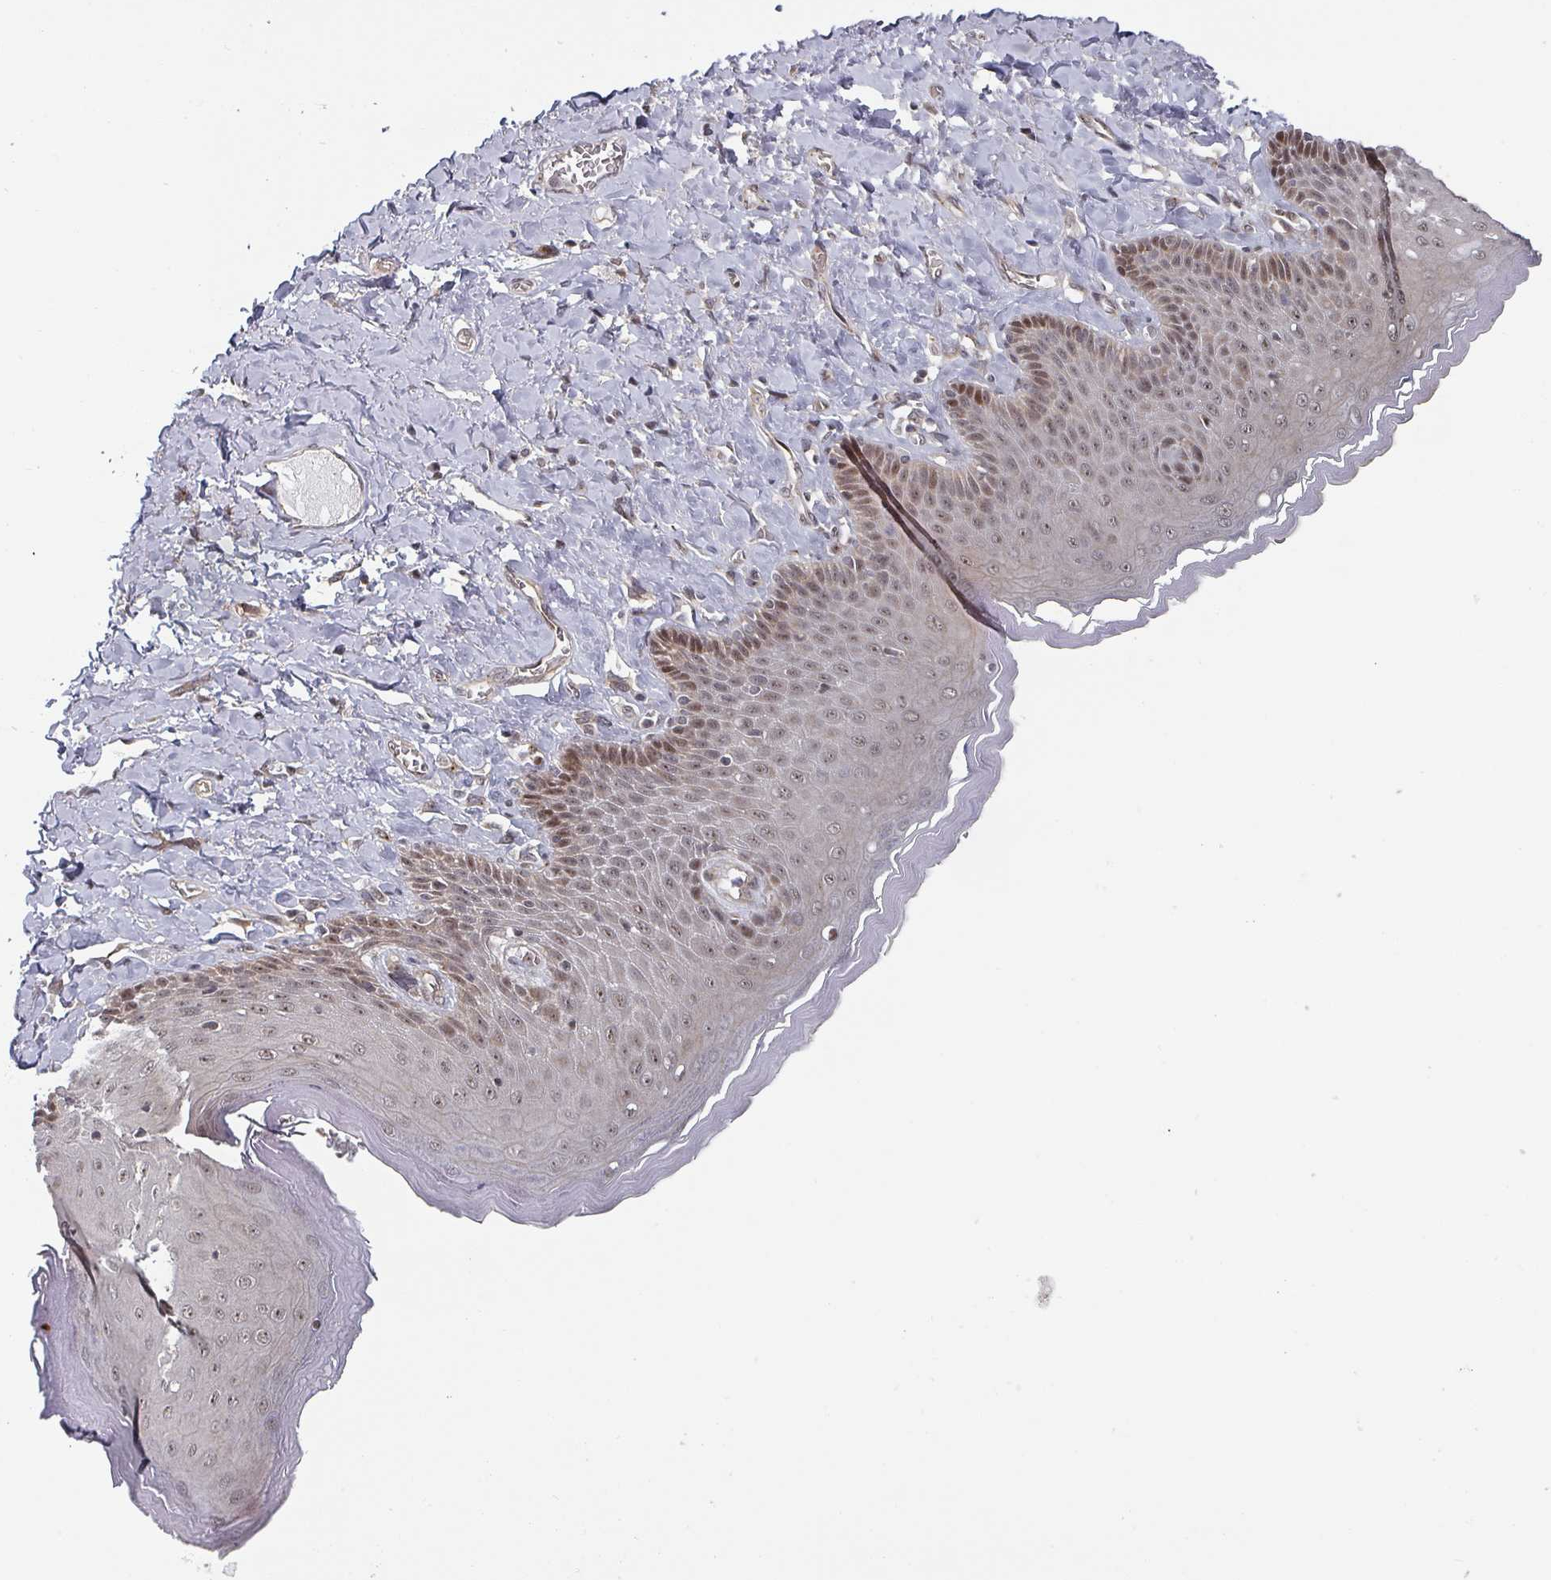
{"staining": {"intensity": "moderate", "quantity": "25%-75%", "location": "nuclear"}, "tissue": "skin", "cell_type": "Epidermal cells", "image_type": "normal", "snomed": [{"axis": "morphology", "description": "Normal tissue, NOS"}, {"axis": "topography", "description": "Anal"}], "caption": "Immunohistochemistry (DAB (3,3'-diaminobenzidine)) staining of normal skin displays moderate nuclear protein expression in about 25%-75% of epidermal cells.", "gene": "KIF1C", "patient": {"sex": "male", "age": 69}}